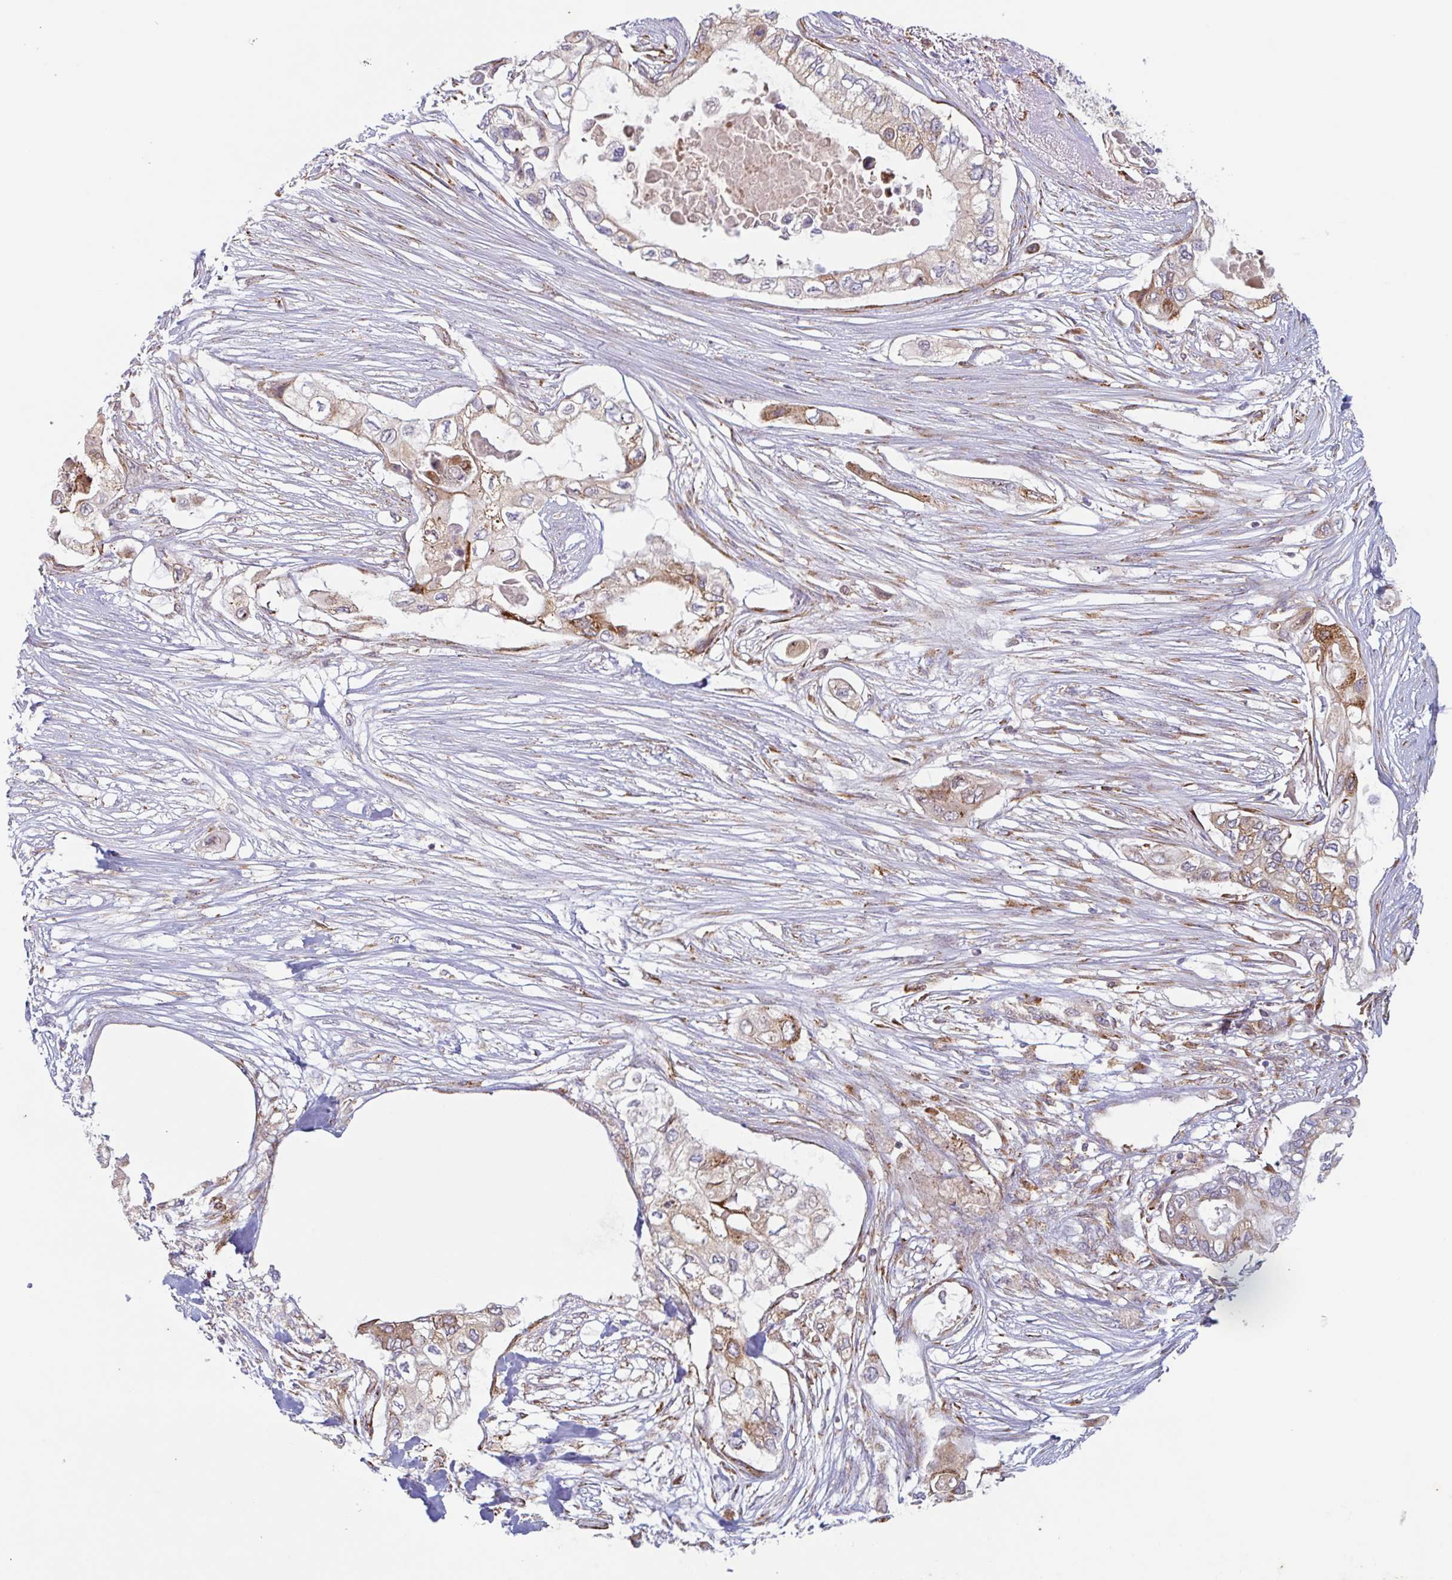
{"staining": {"intensity": "moderate", "quantity": "<25%", "location": "cytoplasmic/membranous"}, "tissue": "pancreatic cancer", "cell_type": "Tumor cells", "image_type": "cancer", "snomed": [{"axis": "morphology", "description": "Adenocarcinoma, NOS"}, {"axis": "topography", "description": "Pancreas"}], "caption": "Pancreatic cancer (adenocarcinoma) stained with a protein marker demonstrates moderate staining in tumor cells.", "gene": "RIT1", "patient": {"sex": "female", "age": 63}}